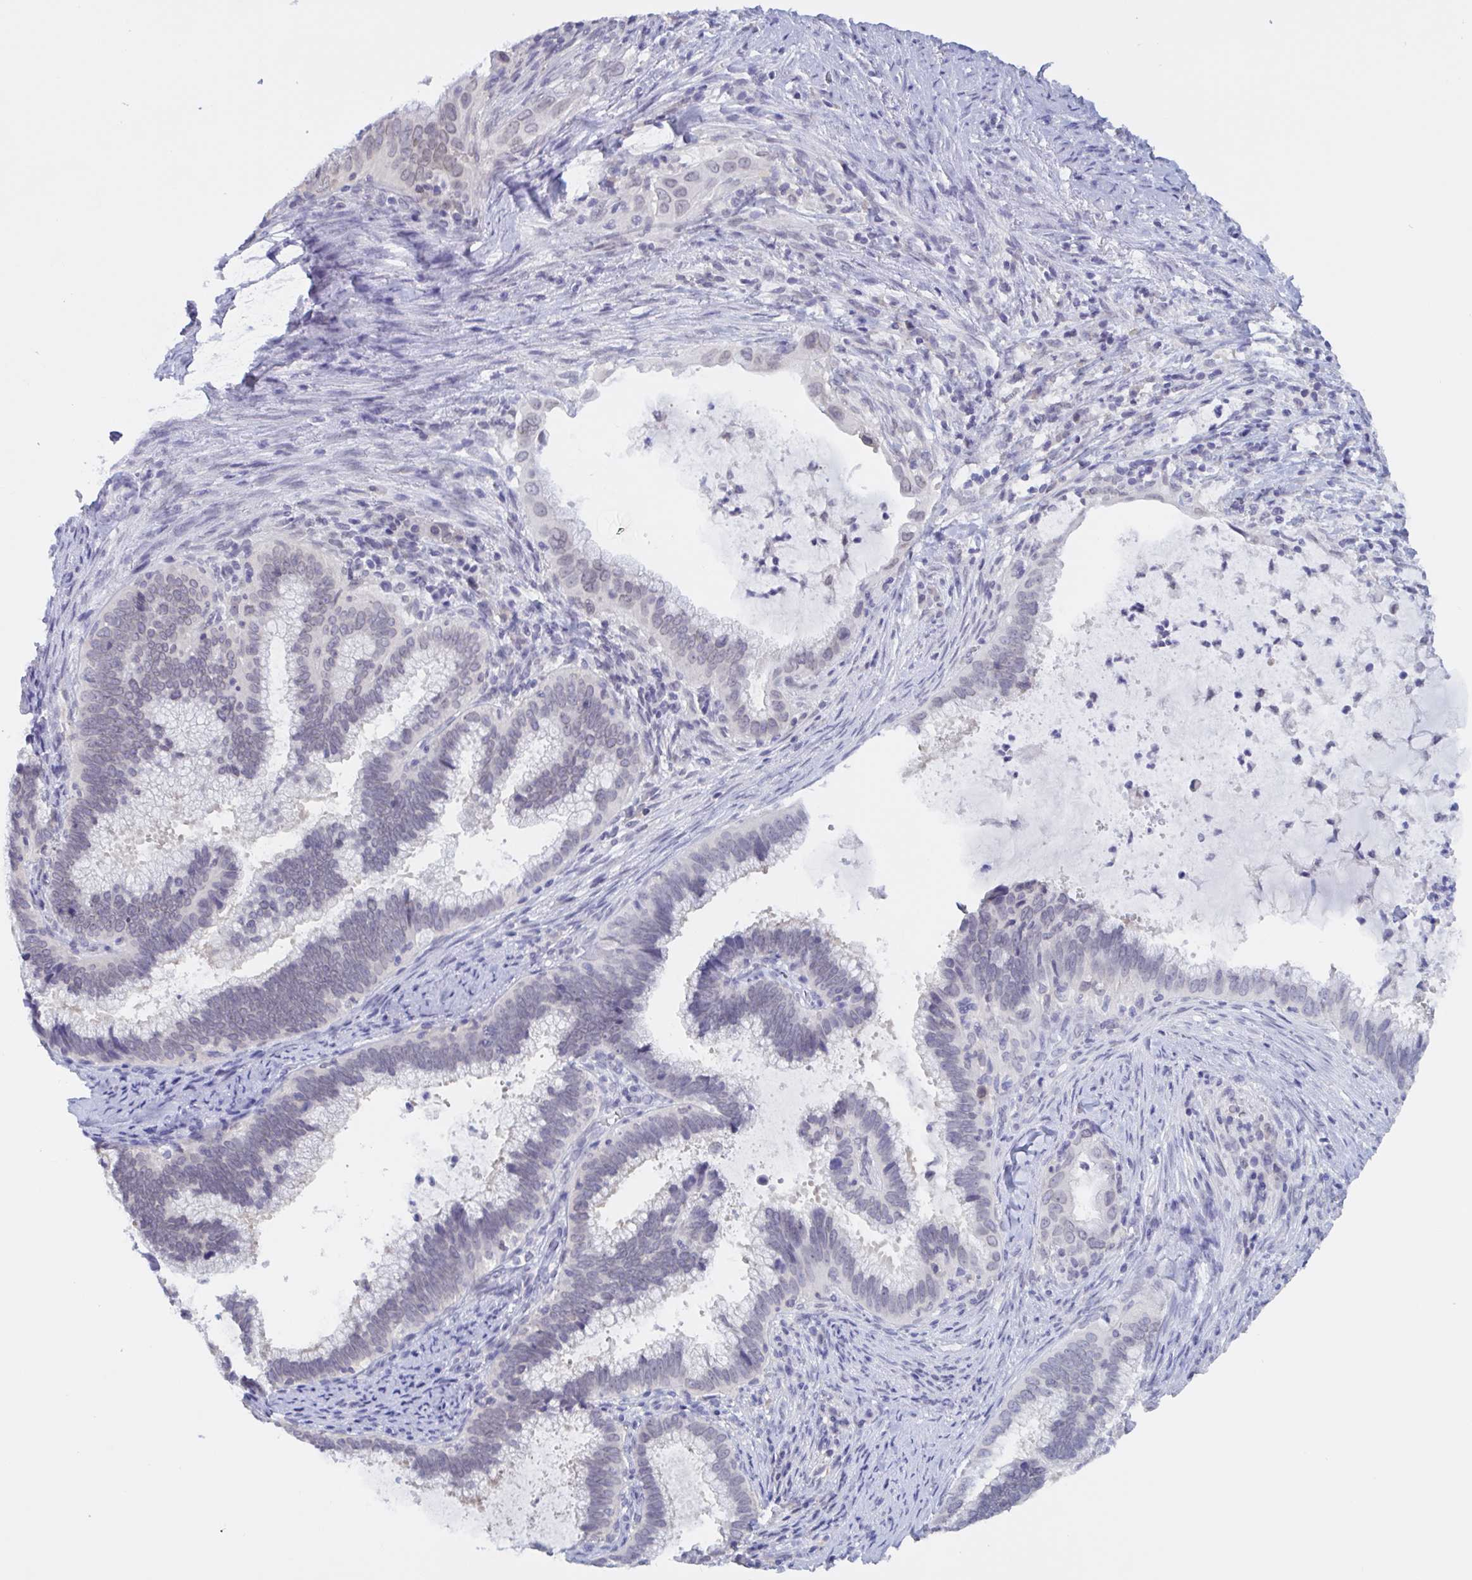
{"staining": {"intensity": "negative", "quantity": "none", "location": "none"}, "tissue": "cervical cancer", "cell_type": "Tumor cells", "image_type": "cancer", "snomed": [{"axis": "morphology", "description": "Adenocarcinoma, NOS"}, {"axis": "topography", "description": "Cervix"}], "caption": "Photomicrograph shows no protein positivity in tumor cells of adenocarcinoma (cervical) tissue.", "gene": "SERPINB13", "patient": {"sex": "female", "age": 56}}